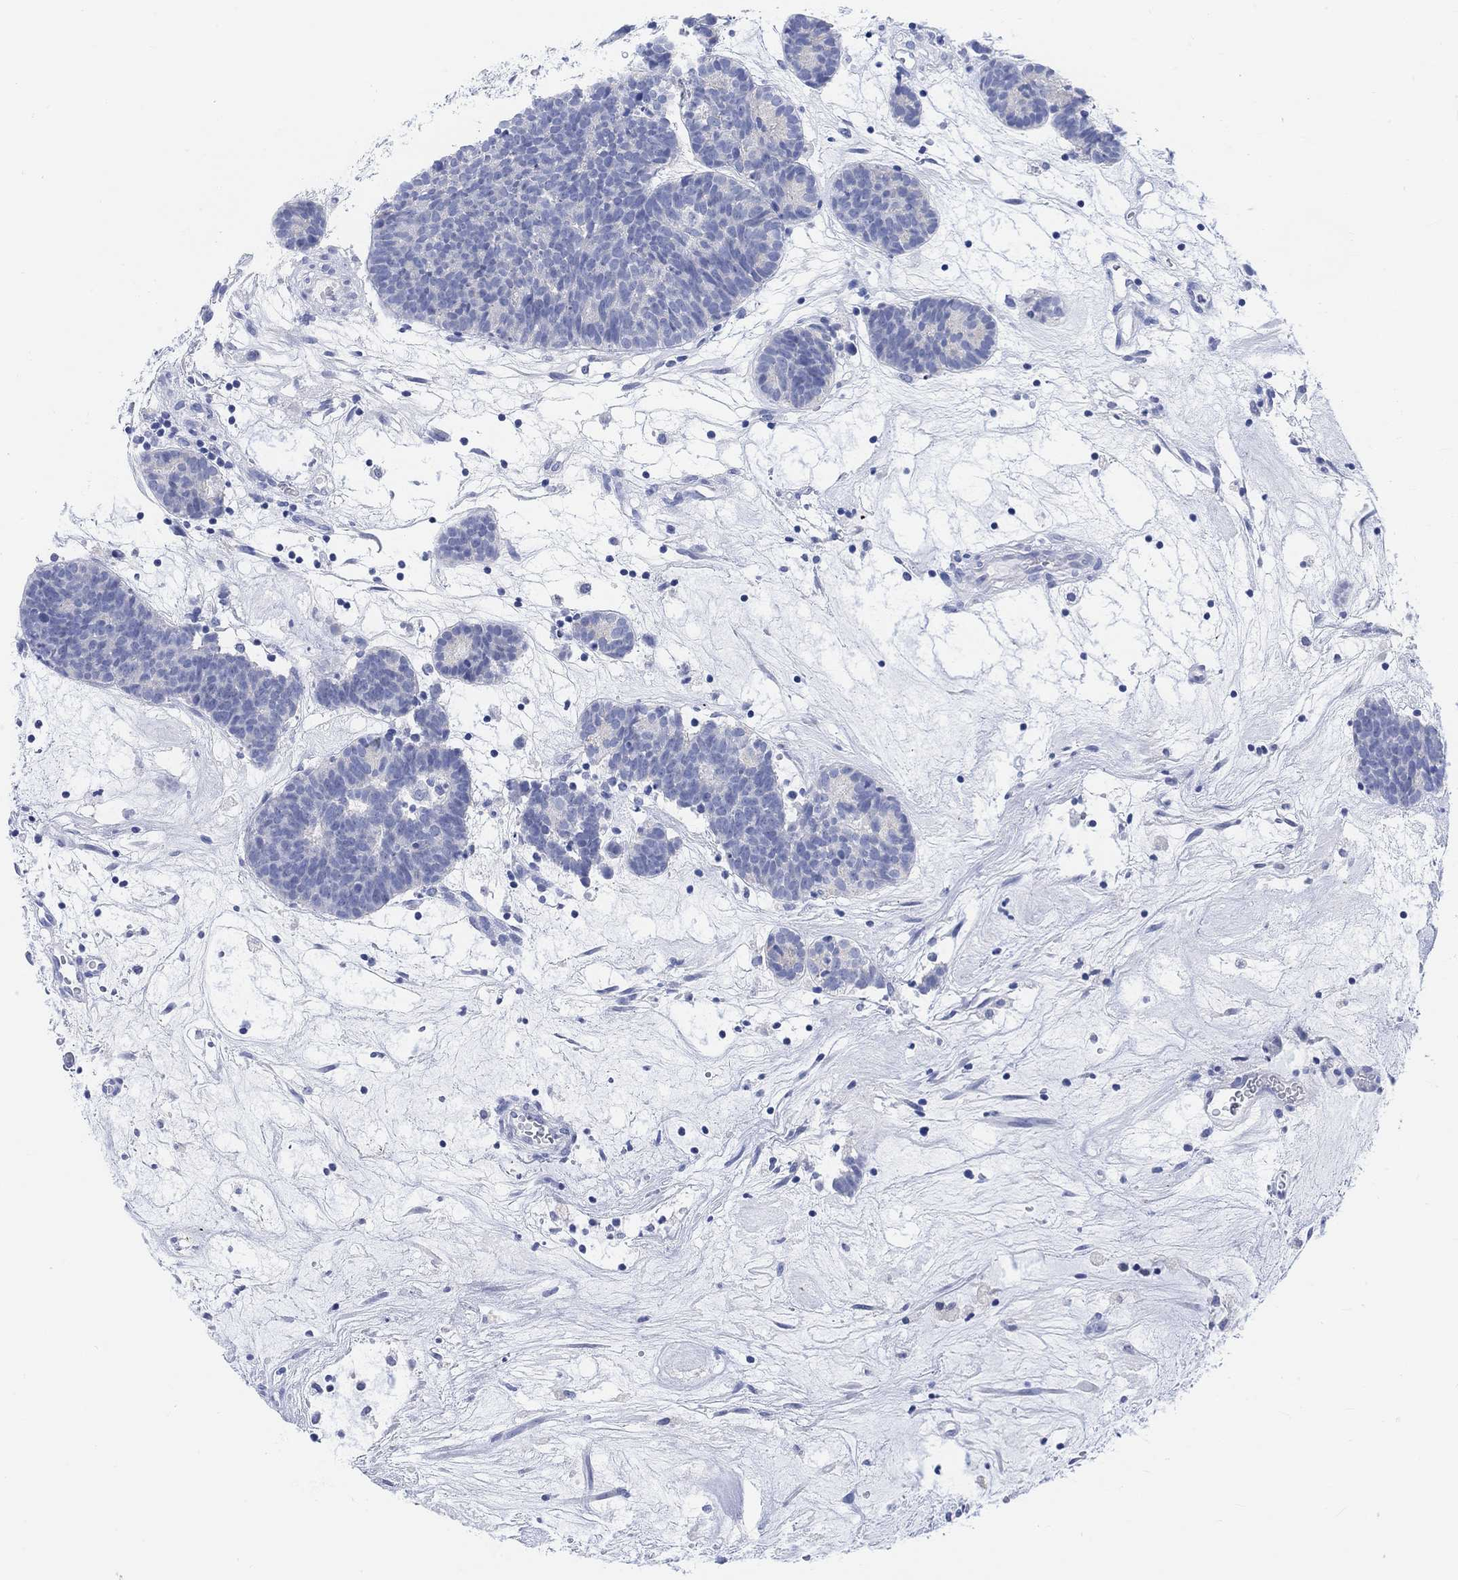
{"staining": {"intensity": "negative", "quantity": "none", "location": "none"}, "tissue": "head and neck cancer", "cell_type": "Tumor cells", "image_type": "cancer", "snomed": [{"axis": "morphology", "description": "Adenocarcinoma, NOS"}, {"axis": "topography", "description": "Head-Neck"}], "caption": "Head and neck cancer stained for a protein using IHC displays no positivity tumor cells.", "gene": "ENO4", "patient": {"sex": "female", "age": 81}}